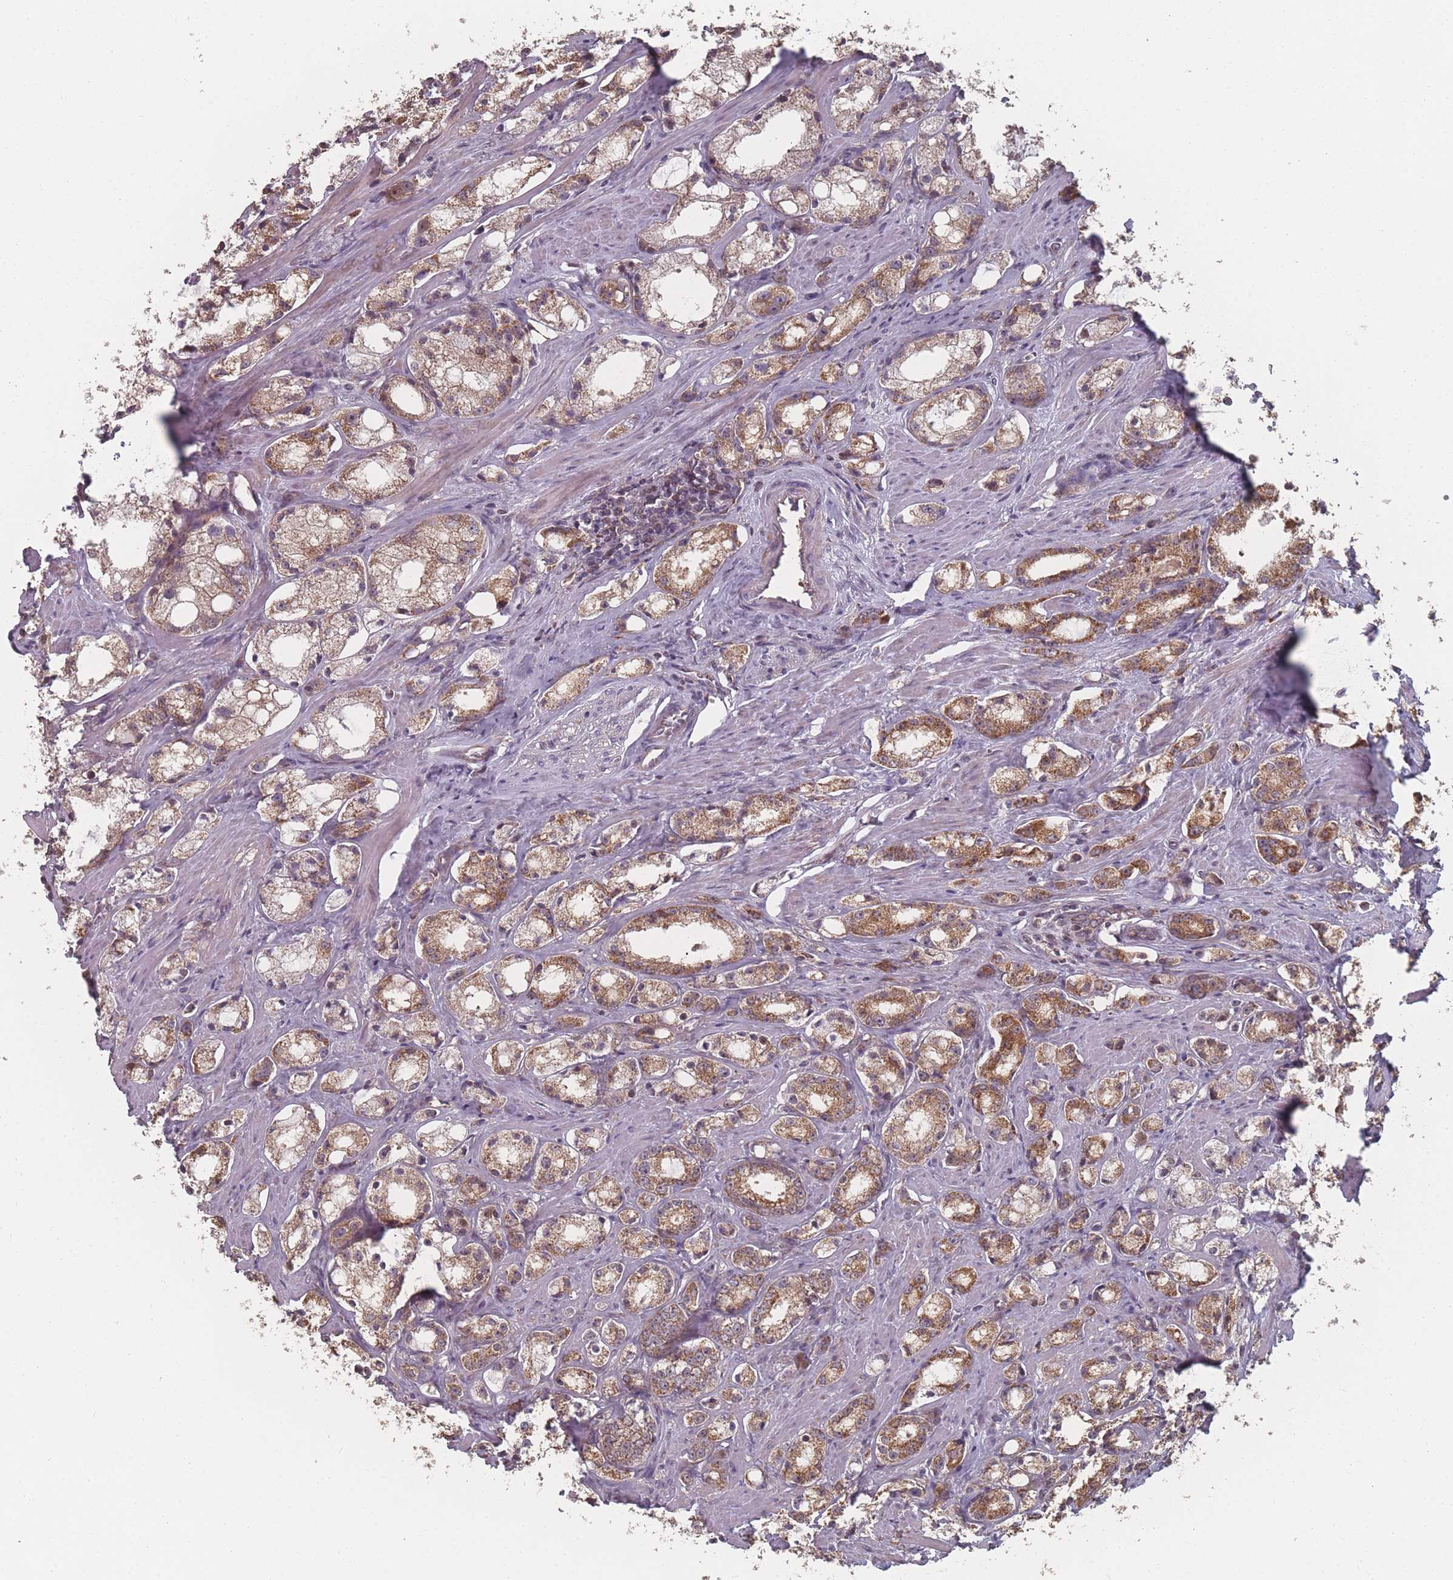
{"staining": {"intensity": "moderate", "quantity": ">75%", "location": "cytoplasmic/membranous"}, "tissue": "prostate cancer", "cell_type": "Tumor cells", "image_type": "cancer", "snomed": [{"axis": "morphology", "description": "Adenocarcinoma, High grade"}, {"axis": "topography", "description": "Prostate"}], "caption": "Immunohistochemical staining of human high-grade adenocarcinoma (prostate) exhibits medium levels of moderate cytoplasmic/membranous protein expression in about >75% of tumor cells.", "gene": "PSMB3", "patient": {"sex": "male", "age": 66}}